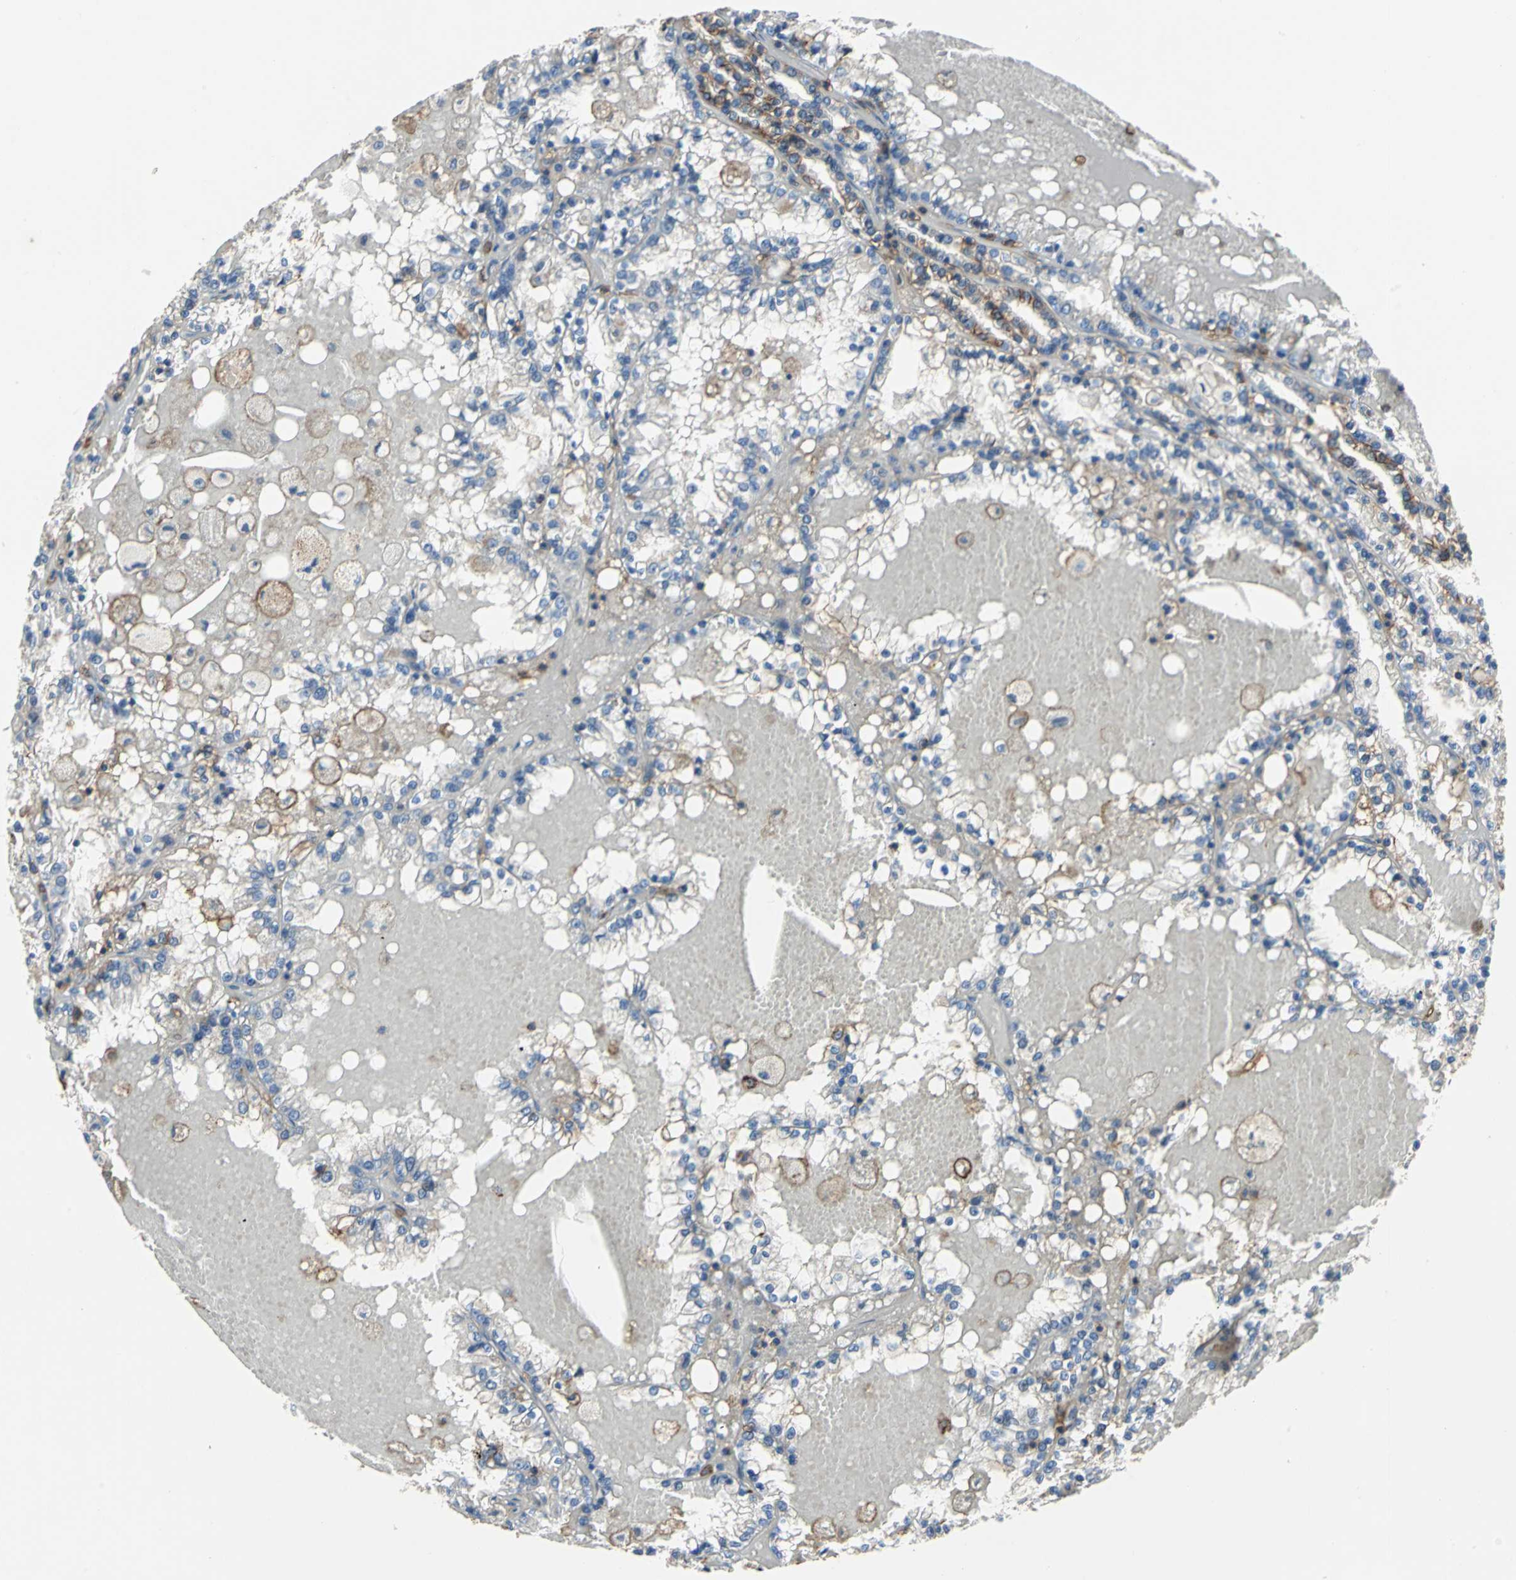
{"staining": {"intensity": "weak", "quantity": "<25%", "location": "cytoplasmic/membranous"}, "tissue": "renal cancer", "cell_type": "Tumor cells", "image_type": "cancer", "snomed": [{"axis": "morphology", "description": "Adenocarcinoma, NOS"}, {"axis": "topography", "description": "Kidney"}], "caption": "Renal cancer (adenocarcinoma) stained for a protein using IHC displays no positivity tumor cells.", "gene": "CD44", "patient": {"sex": "female", "age": 56}}